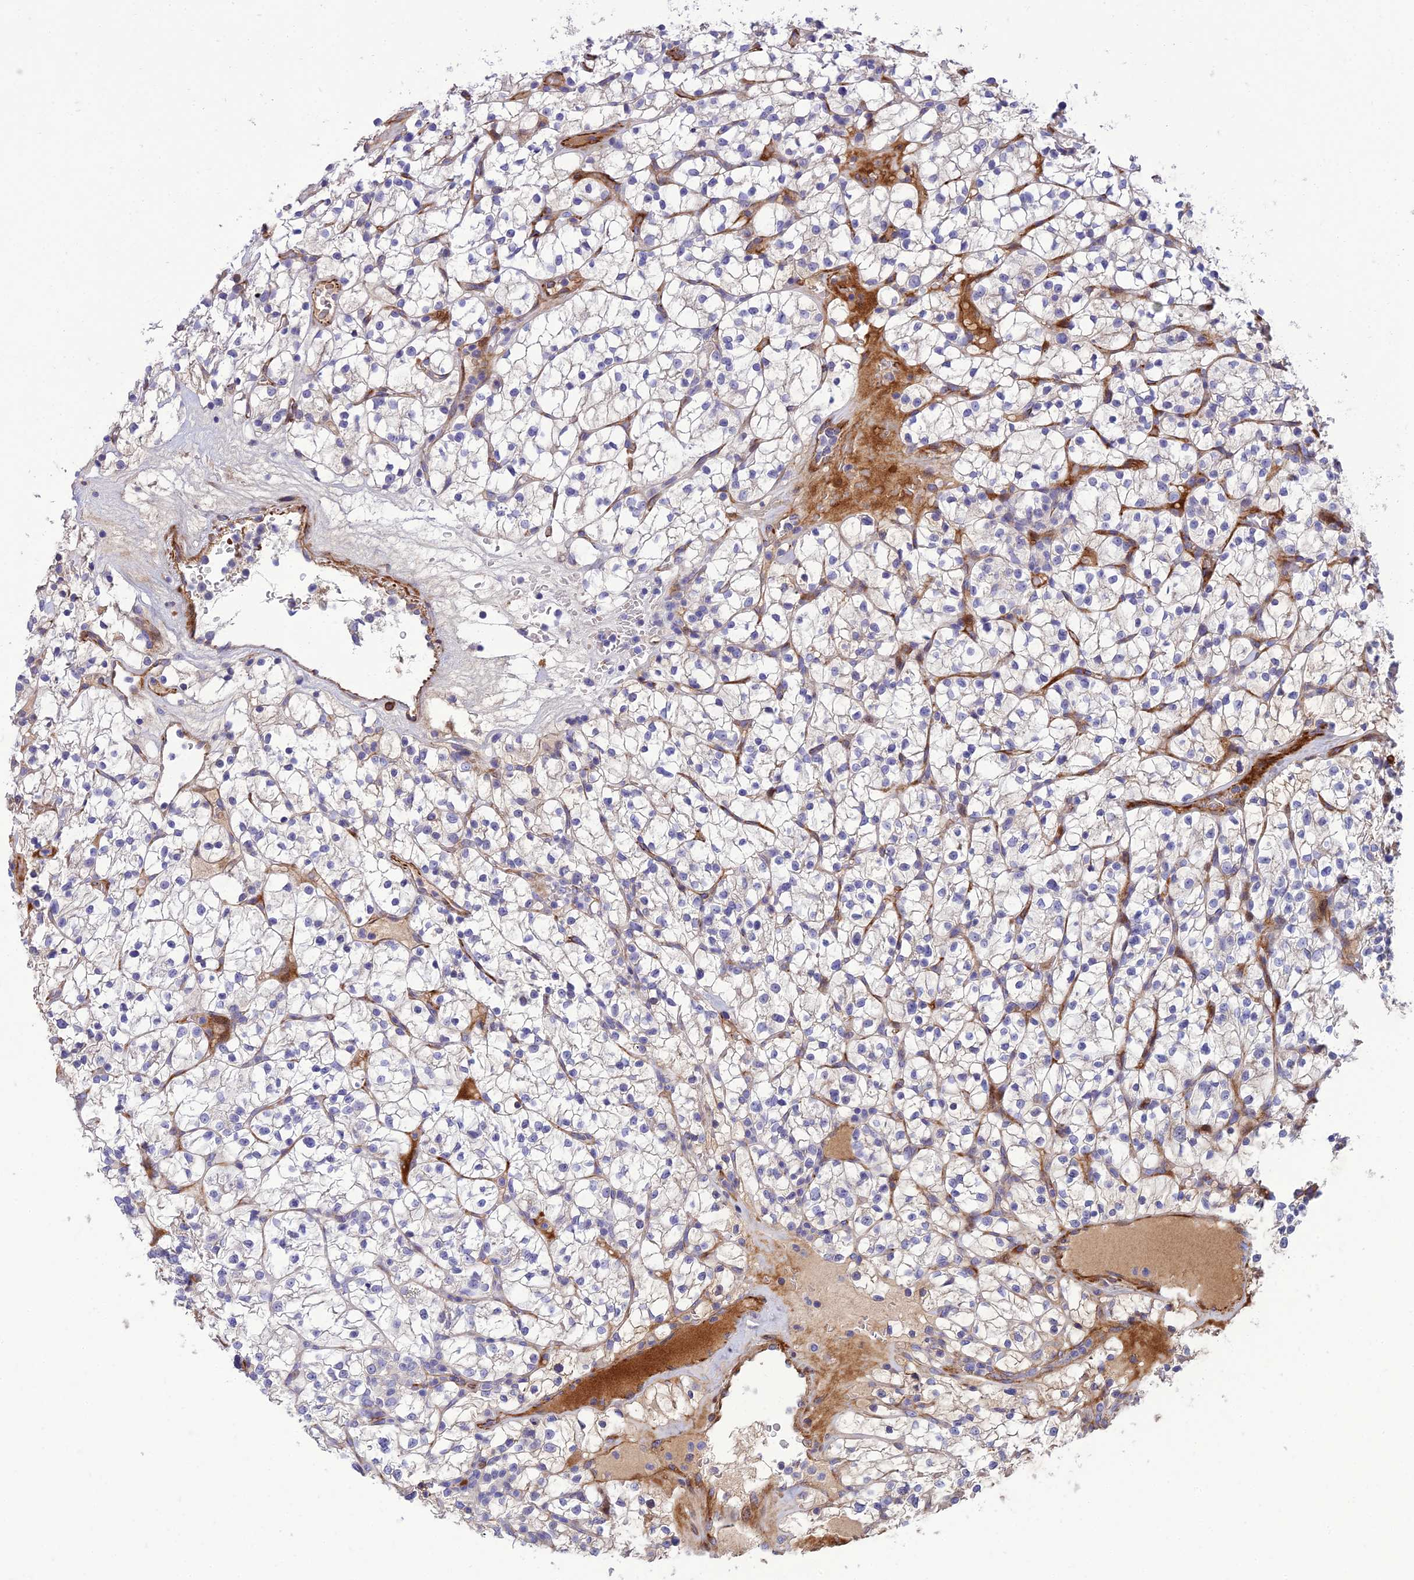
{"staining": {"intensity": "negative", "quantity": "none", "location": "none"}, "tissue": "renal cancer", "cell_type": "Tumor cells", "image_type": "cancer", "snomed": [{"axis": "morphology", "description": "Adenocarcinoma, NOS"}, {"axis": "topography", "description": "Kidney"}], "caption": "A histopathology image of human adenocarcinoma (renal) is negative for staining in tumor cells.", "gene": "SEL1L3", "patient": {"sex": "female", "age": 64}}